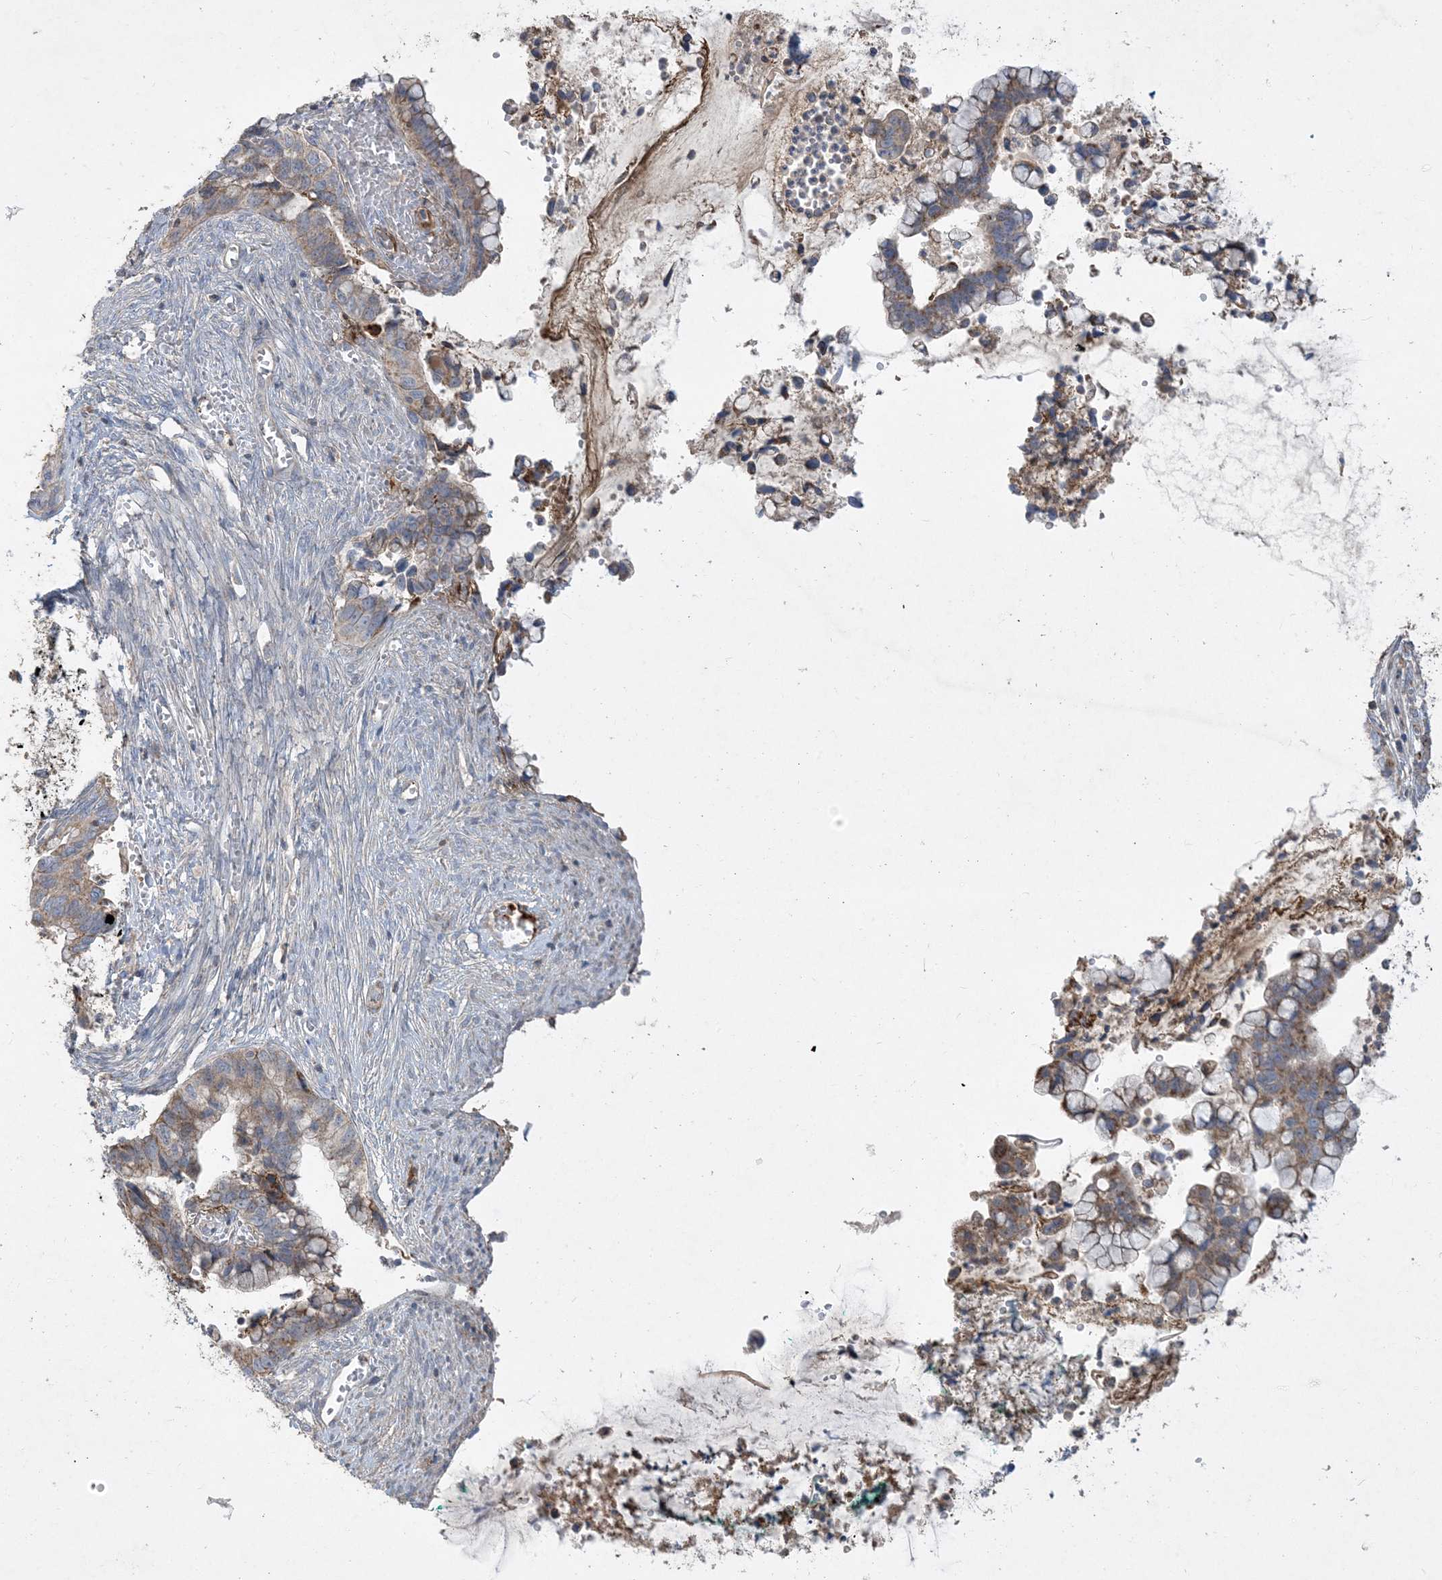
{"staining": {"intensity": "moderate", "quantity": "25%-75%", "location": "cytoplasmic/membranous"}, "tissue": "cervical cancer", "cell_type": "Tumor cells", "image_type": "cancer", "snomed": [{"axis": "morphology", "description": "Adenocarcinoma, NOS"}, {"axis": "topography", "description": "Cervix"}], "caption": "Protein staining by immunohistochemistry shows moderate cytoplasmic/membranous expression in approximately 25%-75% of tumor cells in cervical cancer.", "gene": "ECHDC1", "patient": {"sex": "female", "age": 44}}